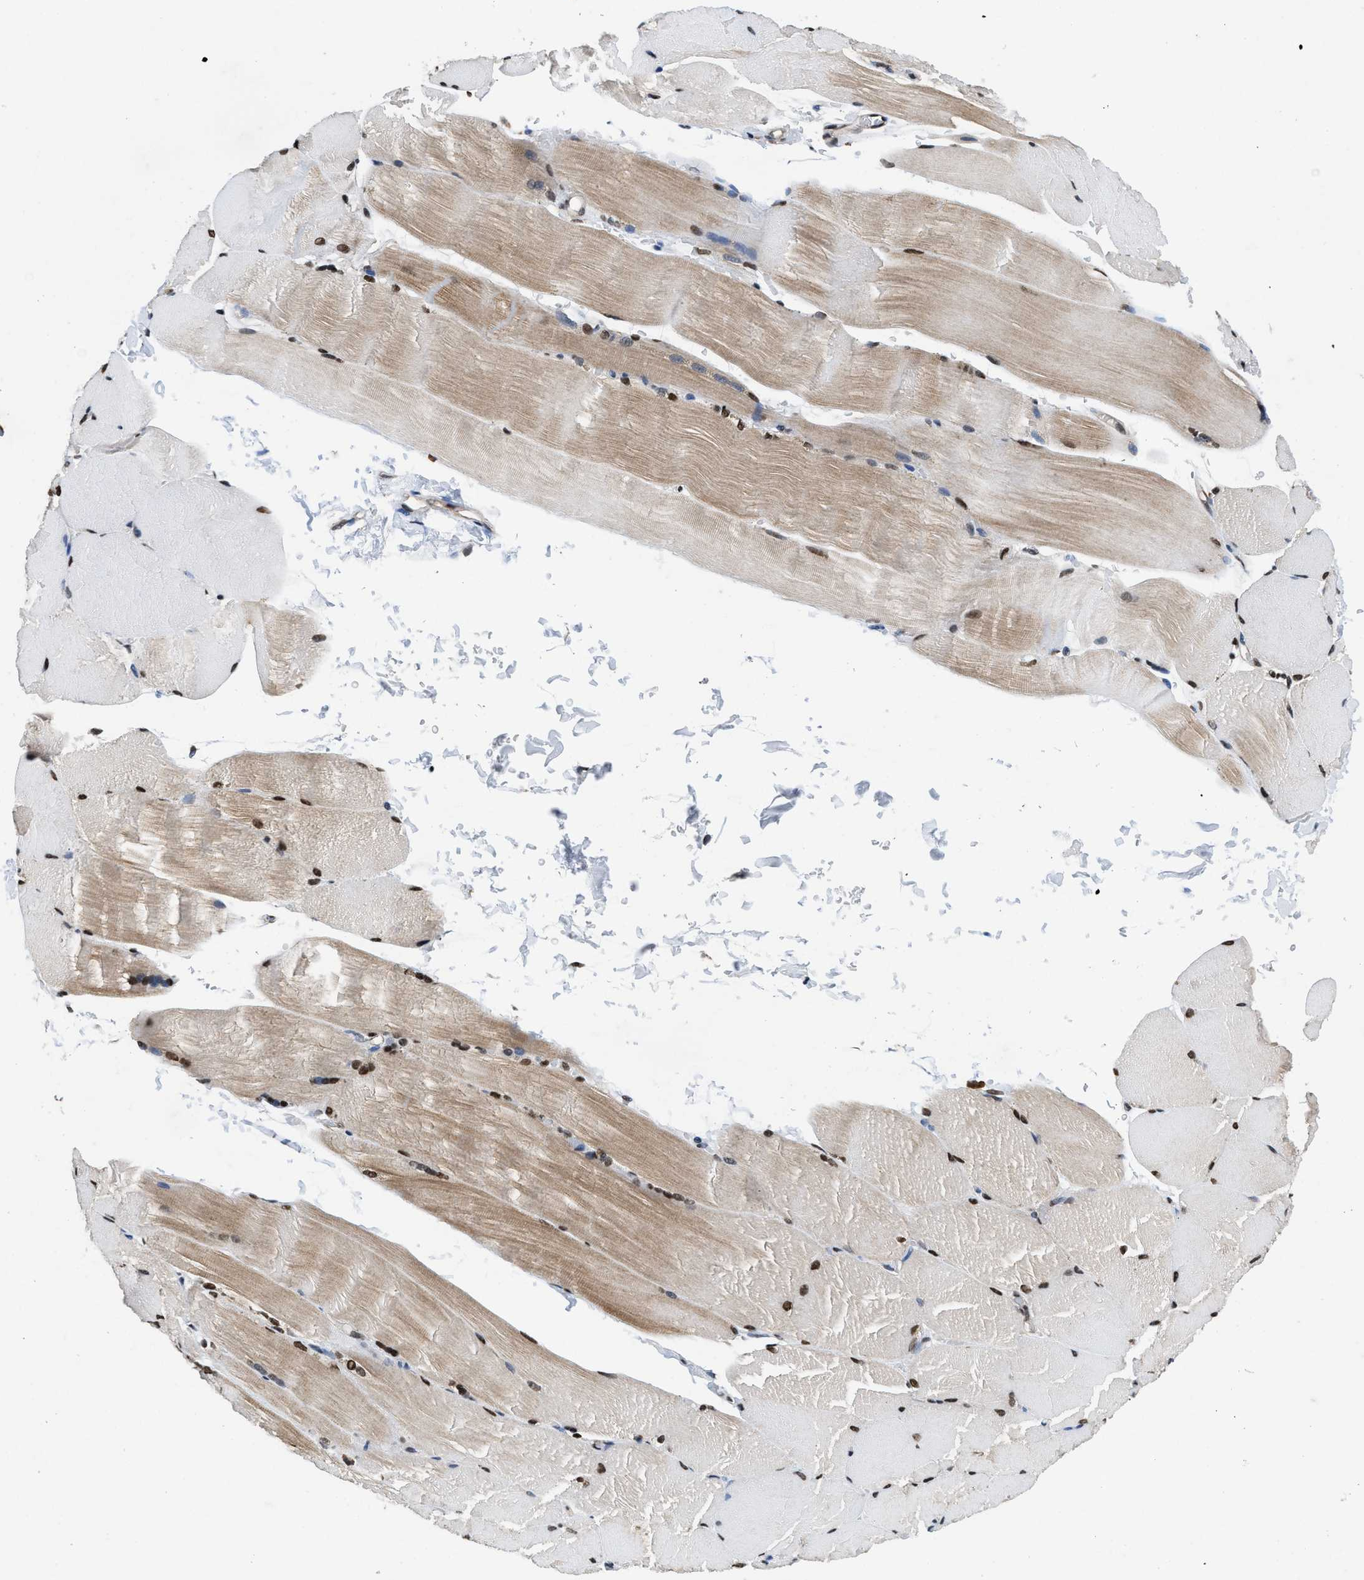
{"staining": {"intensity": "moderate", "quantity": "25%-75%", "location": "cytoplasmic/membranous,nuclear"}, "tissue": "skeletal muscle", "cell_type": "Myocytes", "image_type": "normal", "snomed": [{"axis": "morphology", "description": "Normal tissue, NOS"}, {"axis": "topography", "description": "Skin"}, {"axis": "topography", "description": "Skeletal muscle"}], "caption": "Moderate cytoplasmic/membranous,nuclear protein positivity is seen in approximately 25%-75% of myocytes in skeletal muscle.", "gene": "SAFB", "patient": {"sex": "male", "age": 83}}